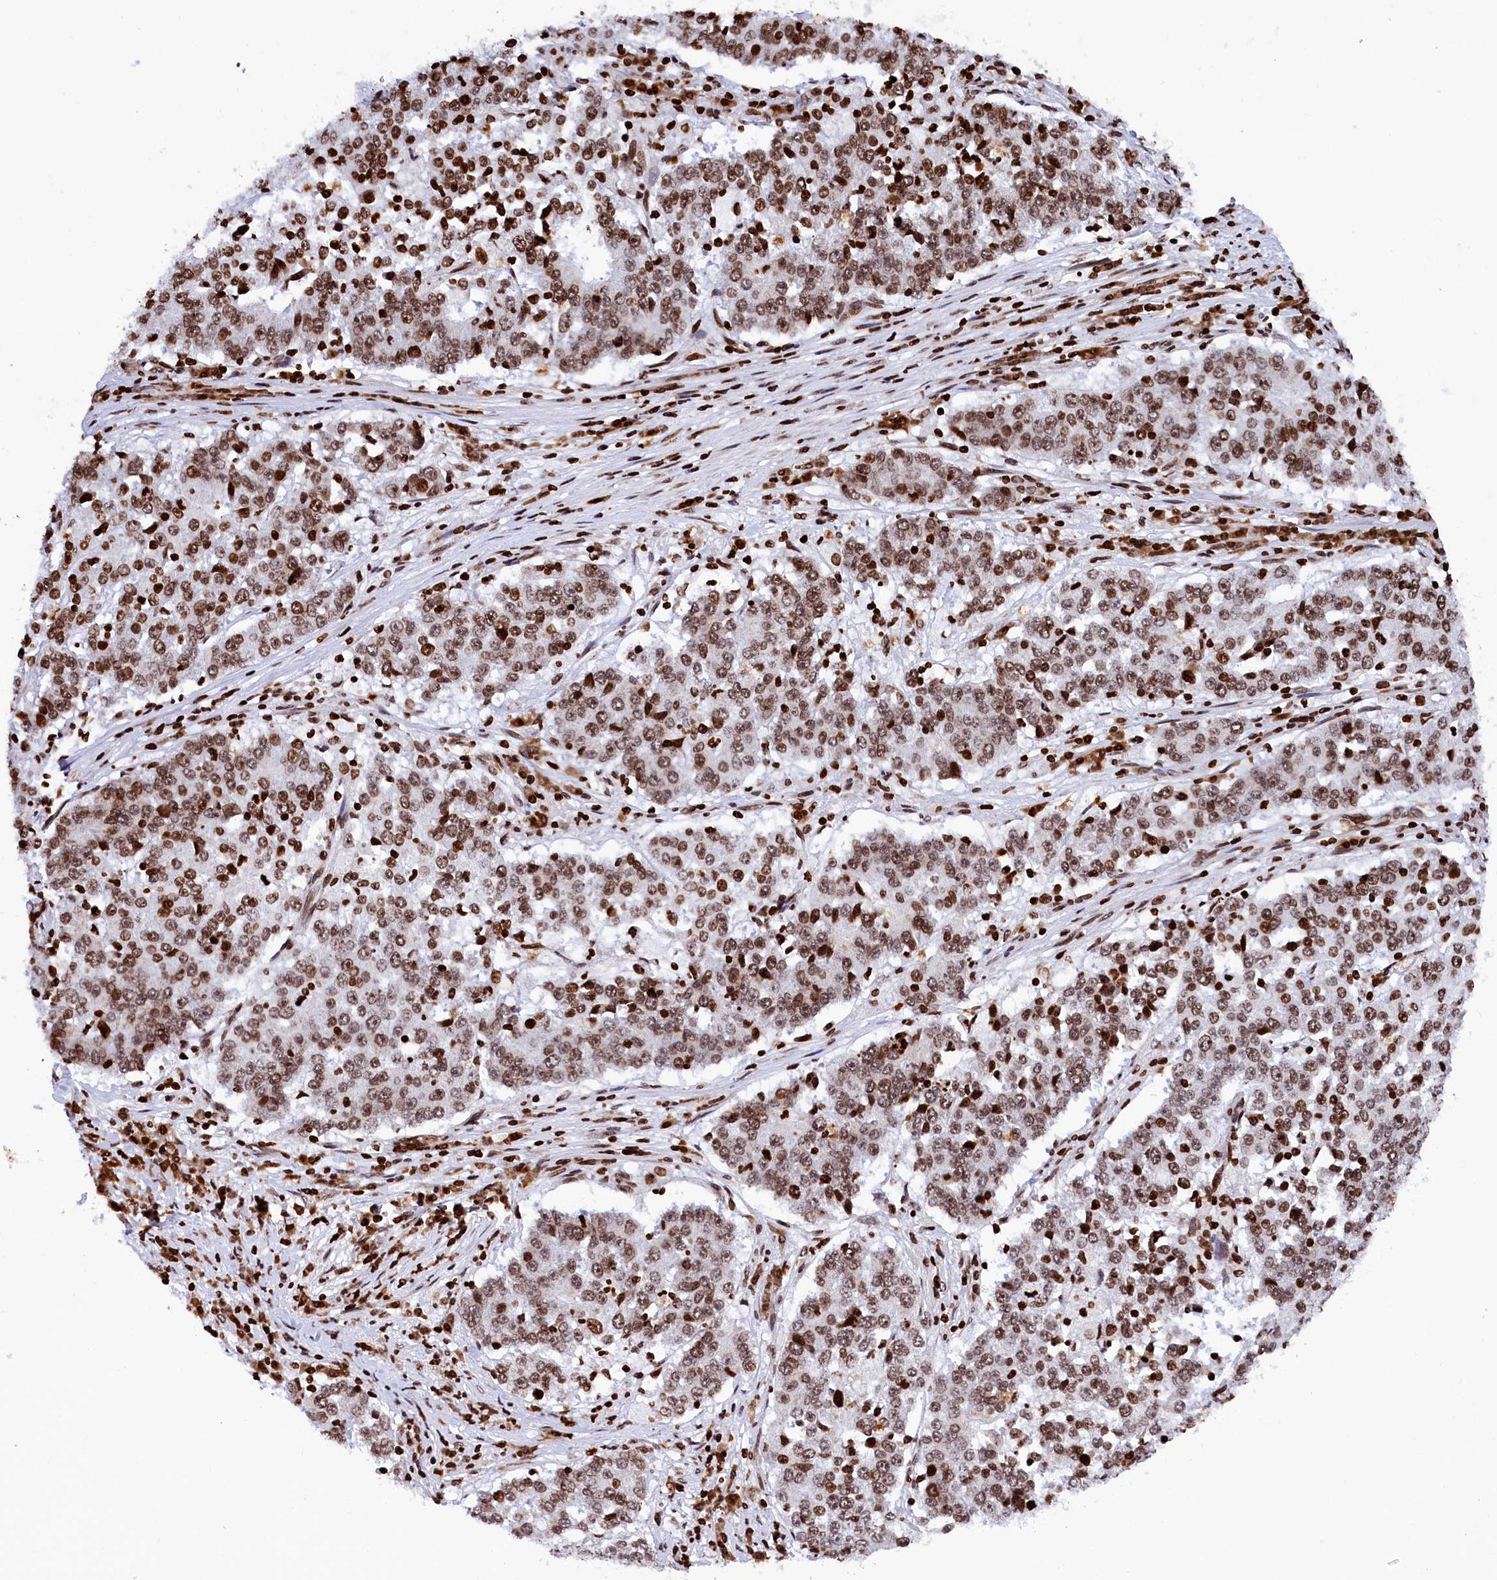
{"staining": {"intensity": "moderate", "quantity": ">75%", "location": "nuclear"}, "tissue": "stomach cancer", "cell_type": "Tumor cells", "image_type": "cancer", "snomed": [{"axis": "morphology", "description": "Adenocarcinoma, NOS"}, {"axis": "topography", "description": "Stomach"}], "caption": "DAB immunohistochemical staining of stomach cancer (adenocarcinoma) demonstrates moderate nuclear protein positivity in approximately >75% of tumor cells.", "gene": "TIMM29", "patient": {"sex": "male", "age": 59}}